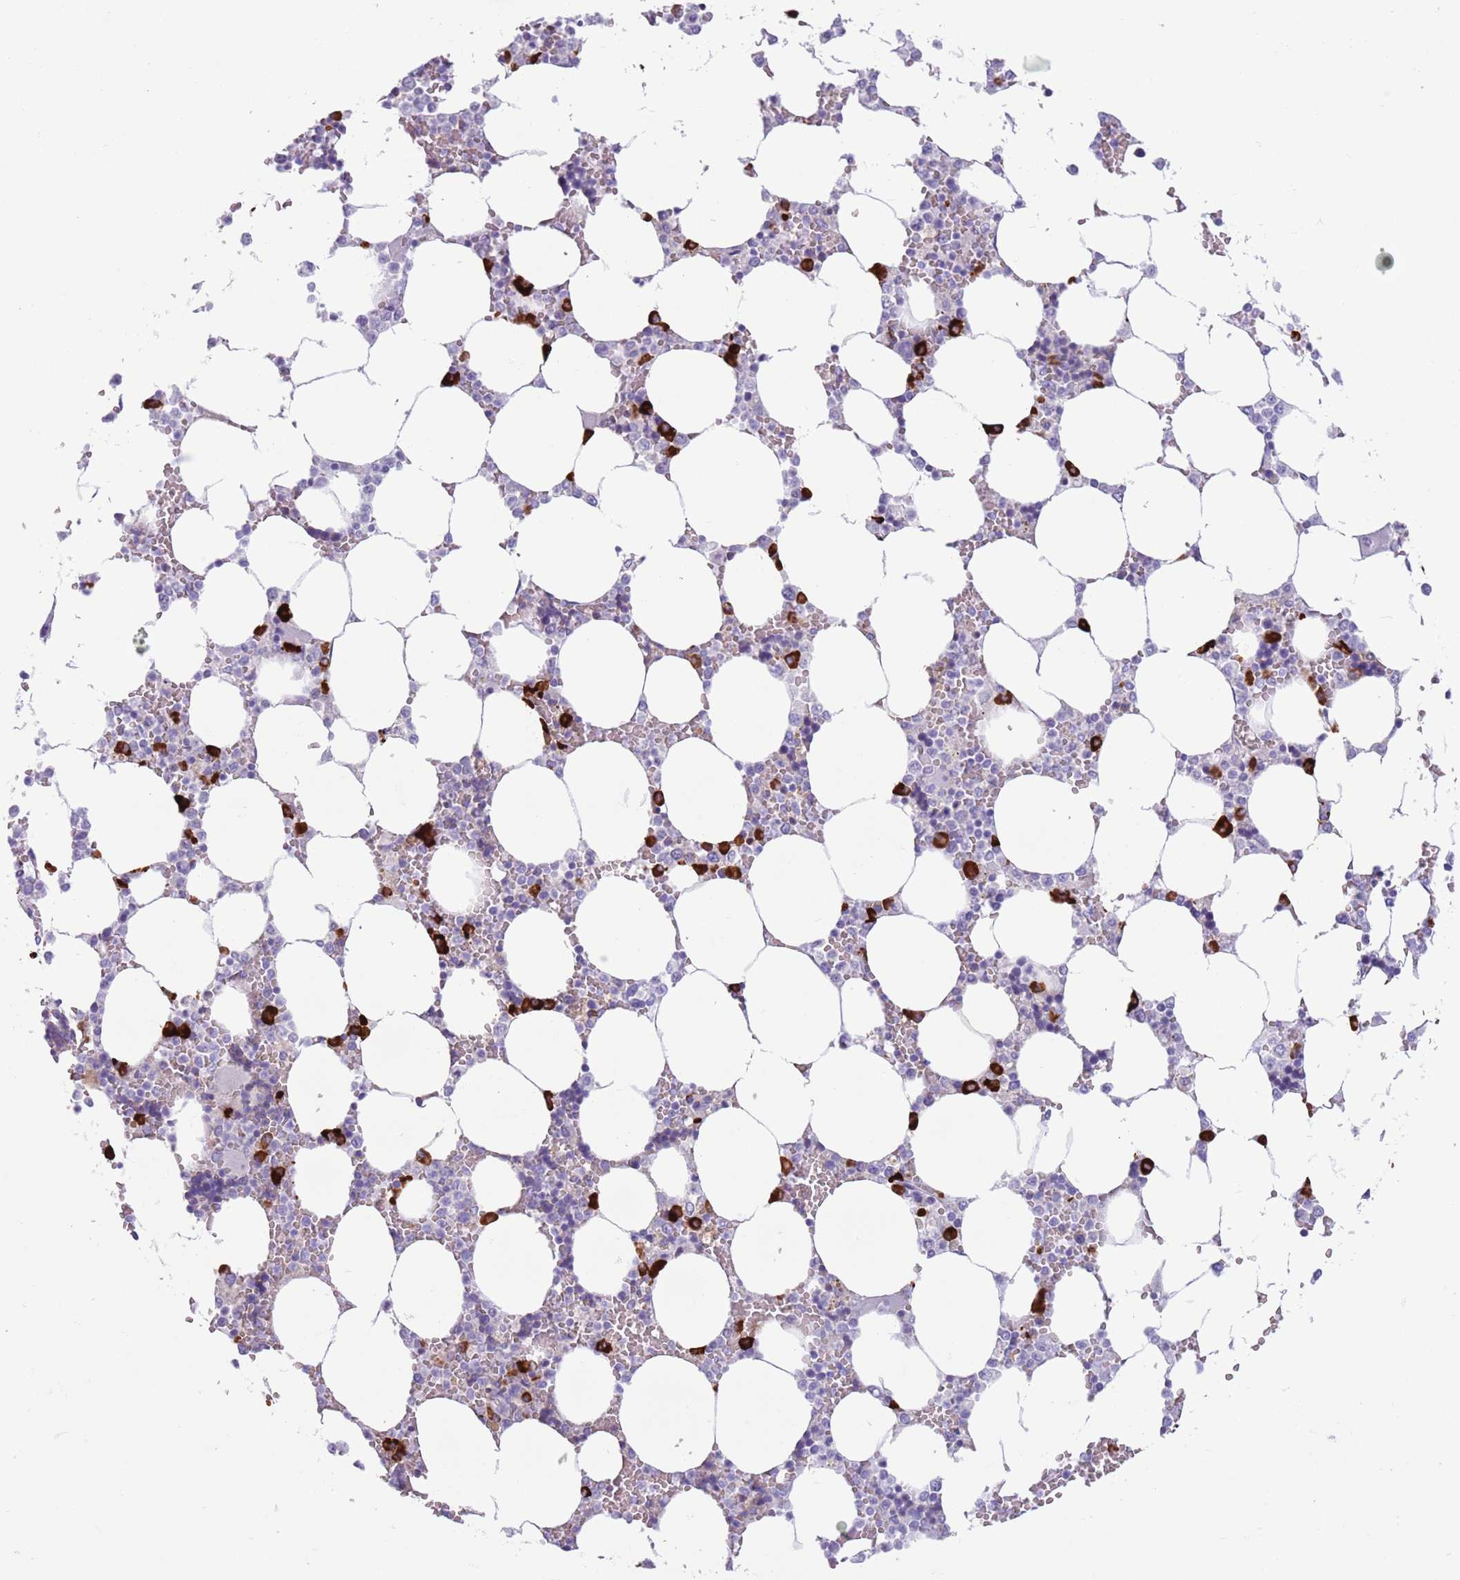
{"staining": {"intensity": "strong", "quantity": "<25%", "location": "cytoplasmic/membranous"}, "tissue": "bone marrow", "cell_type": "Hematopoietic cells", "image_type": "normal", "snomed": [{"axis": "morphology", "description": "Normal tissue, NOS"}, {"axis": "topography", "description": "Bone marrow"}], "caption": "Bone marrow stained with immunohistochemistry (IHC) reveals strong cytoplasmic/membranous positivity in approximately <25% of hematopoietic cells. (DAB = brown stain, brightfield microscopy at high magnification).", "gene": "ENSG00000263020", "patient": {"sex": "male", "age": 64}}